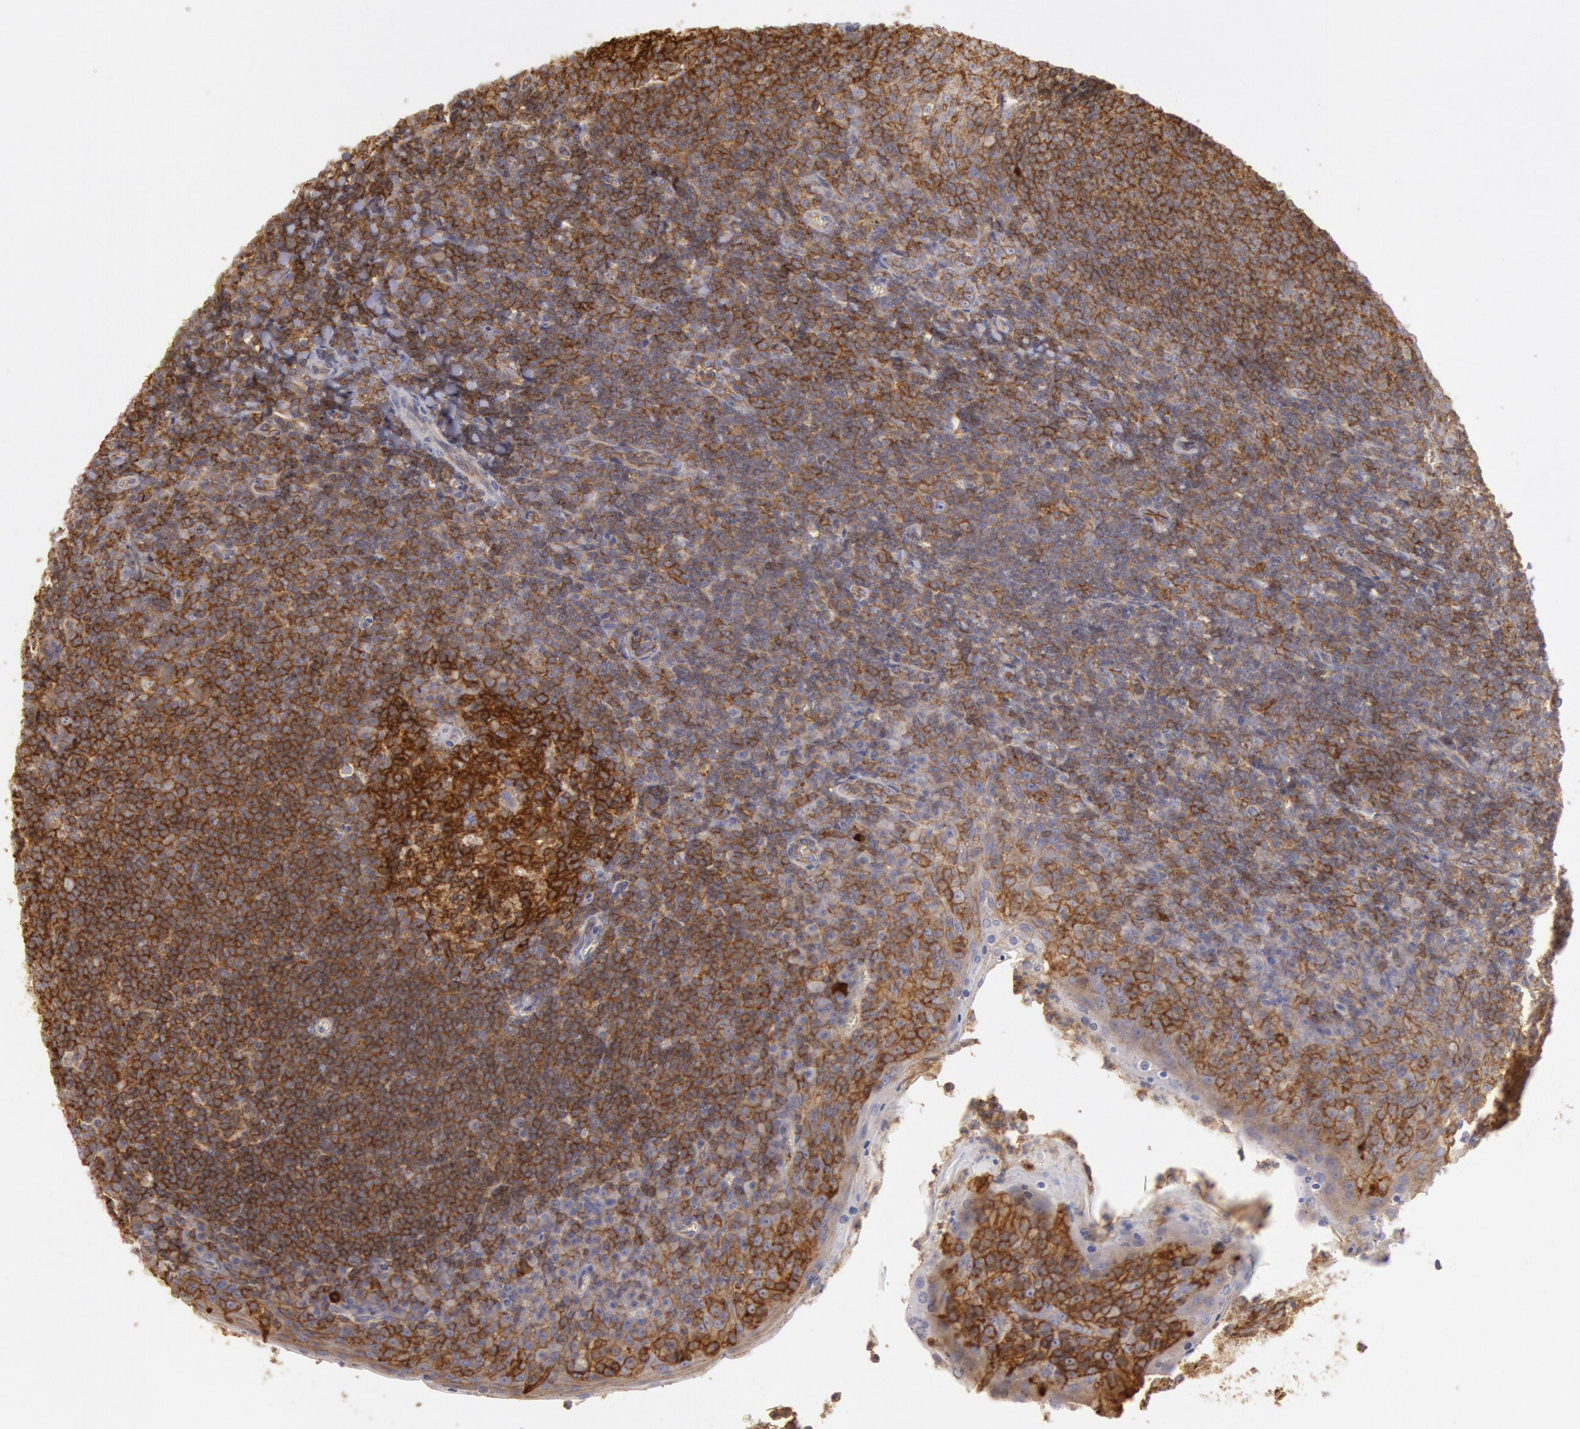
{"staining": {"intensity": "strong", "quantity": ">75%", "location": "cytoplasmic/membranous"}, "tissue": "tonsil", "cell_type": "Germinal center cells", "image_type": "normal", "snomed": [{"axis": "morphology", "description": "Normal tissue, NOS"}, {"axis": "topography", "description": "Tonsil"}], "caption": "Immunohistochemistry (DAB) staining of unremarkable human tonsil exhibits strong cytoplasmic/membranous protein staining in about >75% of germinal center cells.", "gene": "SNAP23", "patient": {"sex": "male", "age": 31}}